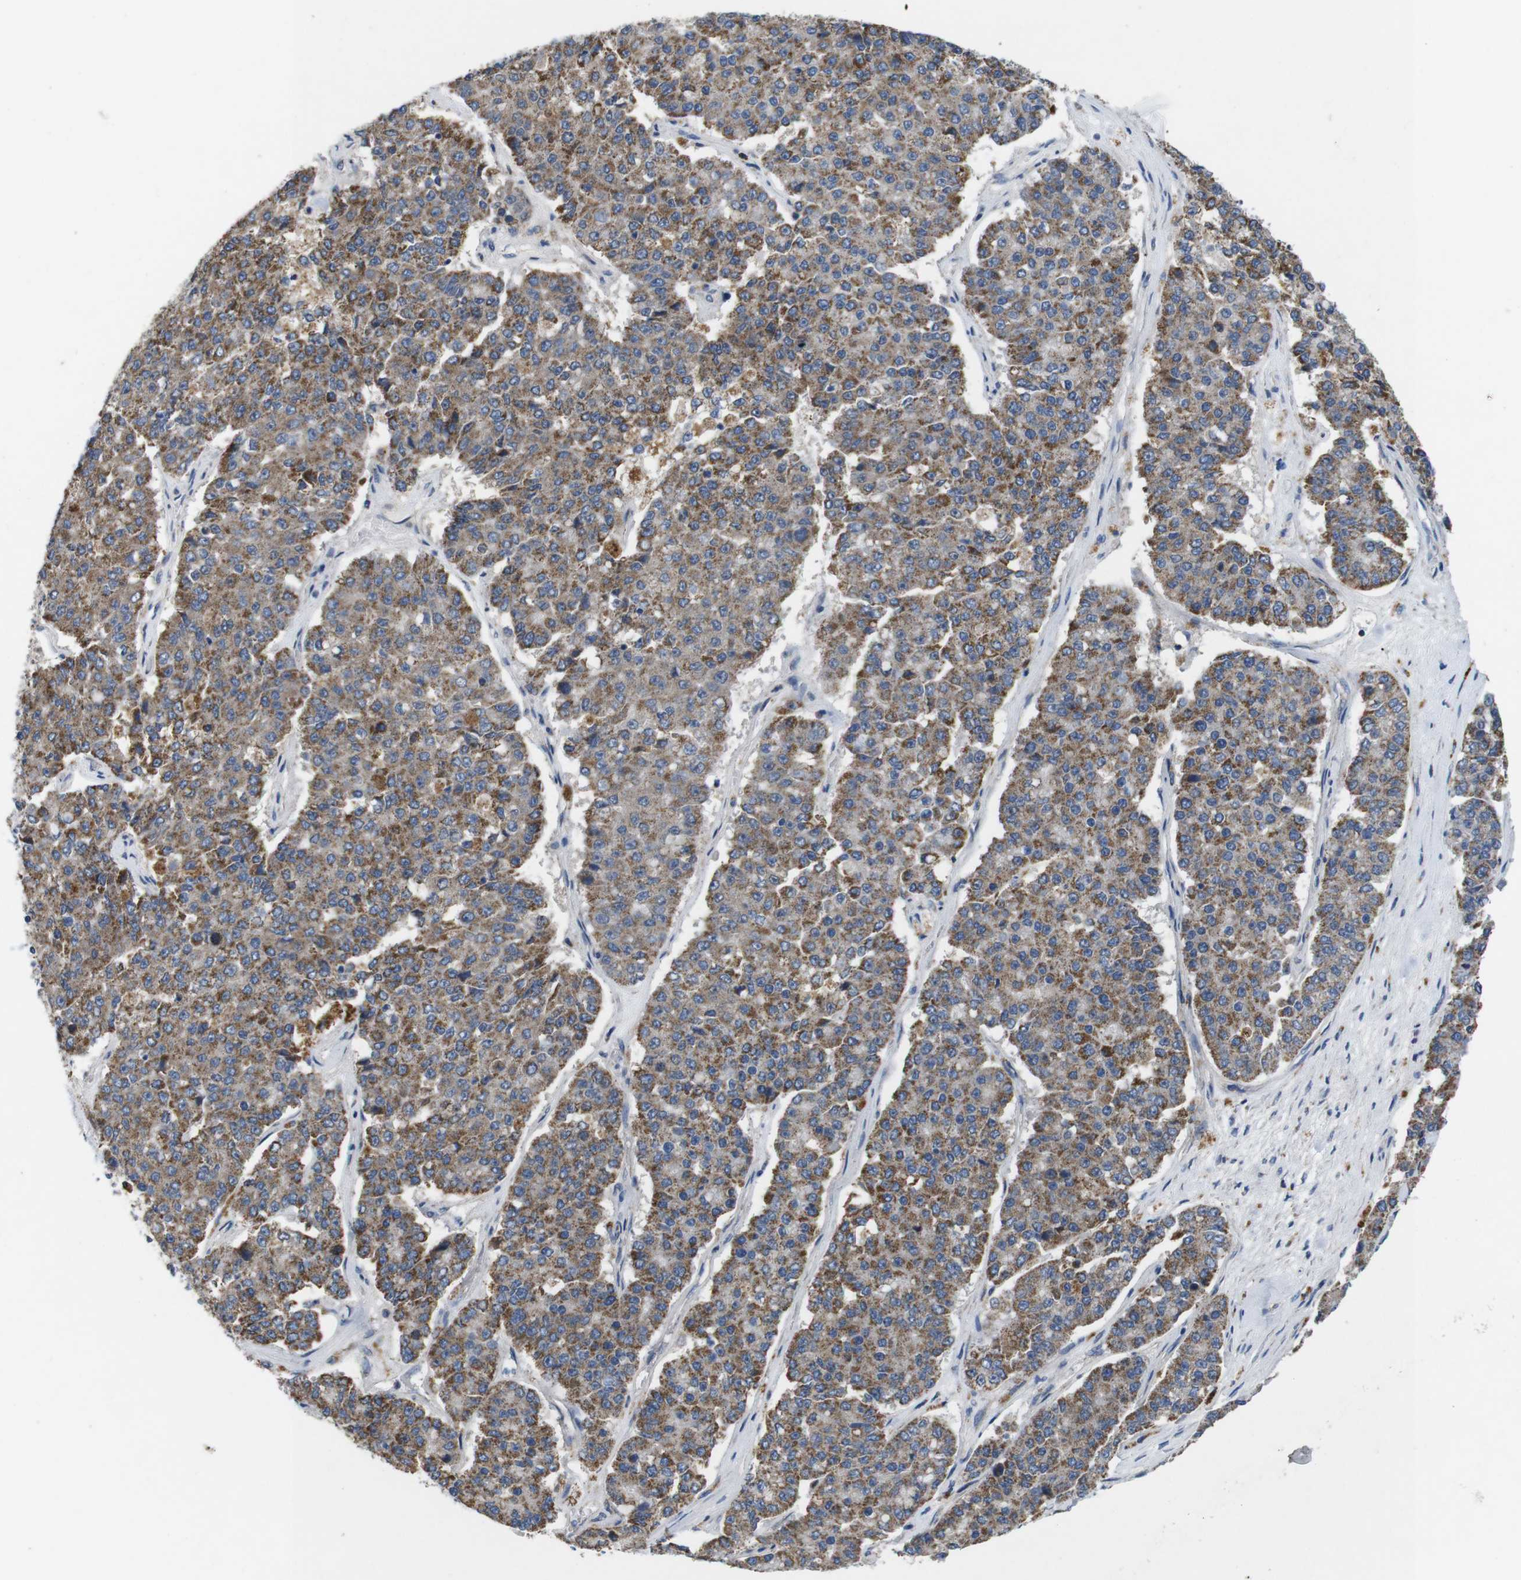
{"staining": {"intensity": "moderate", "quantity": ">75%", "location": "cytoplasmic/membranous"}, "tissue": "pancreatic cancer", "cell_type": "Tumor cells", "image_type": "cancer", "snomed": [{"axis": "morphology", "description": "Adenocarcinoma, NOS"}, {"axis": "topography", "description": "Pancreas"}], "caption": "Pancreatic cancer (adenocarcinoma) stained with immunohistochemistry (IHC) shows moderate cytoplasmic/membranous expression in about >75% of tumor cells. (DAB = brown stain, brightfield microscopy at high magnification).", "gene": "F2RL1", "patient": {"sex": "male", "age": 50}}